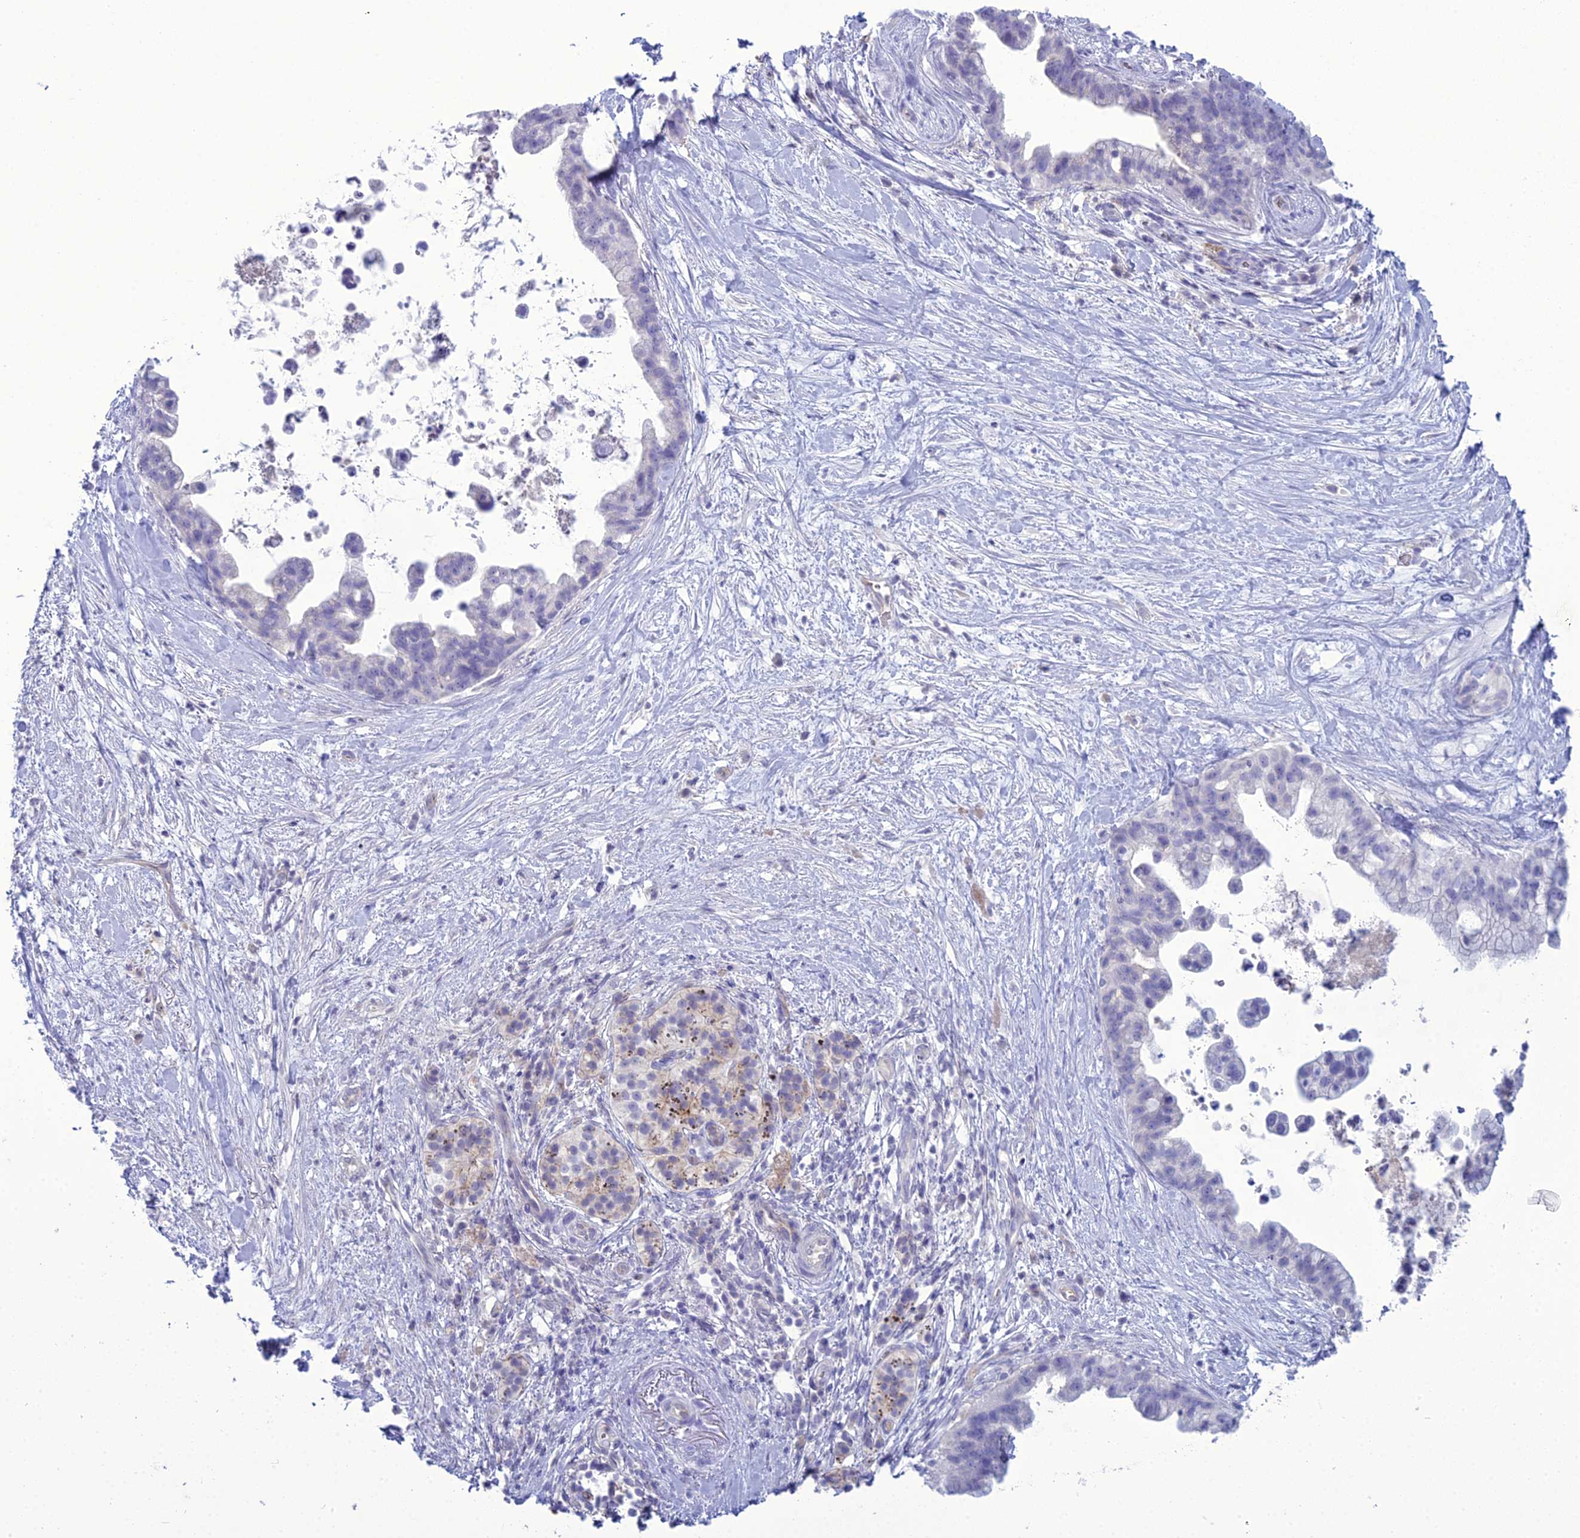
{"staining": {"intensity": "negative", "quantity": "none", "location": "none"}, "tissue": "pancreatic cancer", "cell_type": "Tumor cells", "image_type": "cancer", "snomed": [{"axis": "morphology", "description": "Adenocarcinoma, NOS"}, {"axis": "topography", "description": "Pancreas"}], "caption": "Immunohistochemistry image of neoplastic tissue: pancreatic adenocarcinoma stained with DAB shows no significant protein expression in tumor cells. The staining is performed using DAB brown chromogen with nuclei counter-stained in using hematoxylin.", "gene": "ACE", "patient": {"sex": "female", "age": 83}}